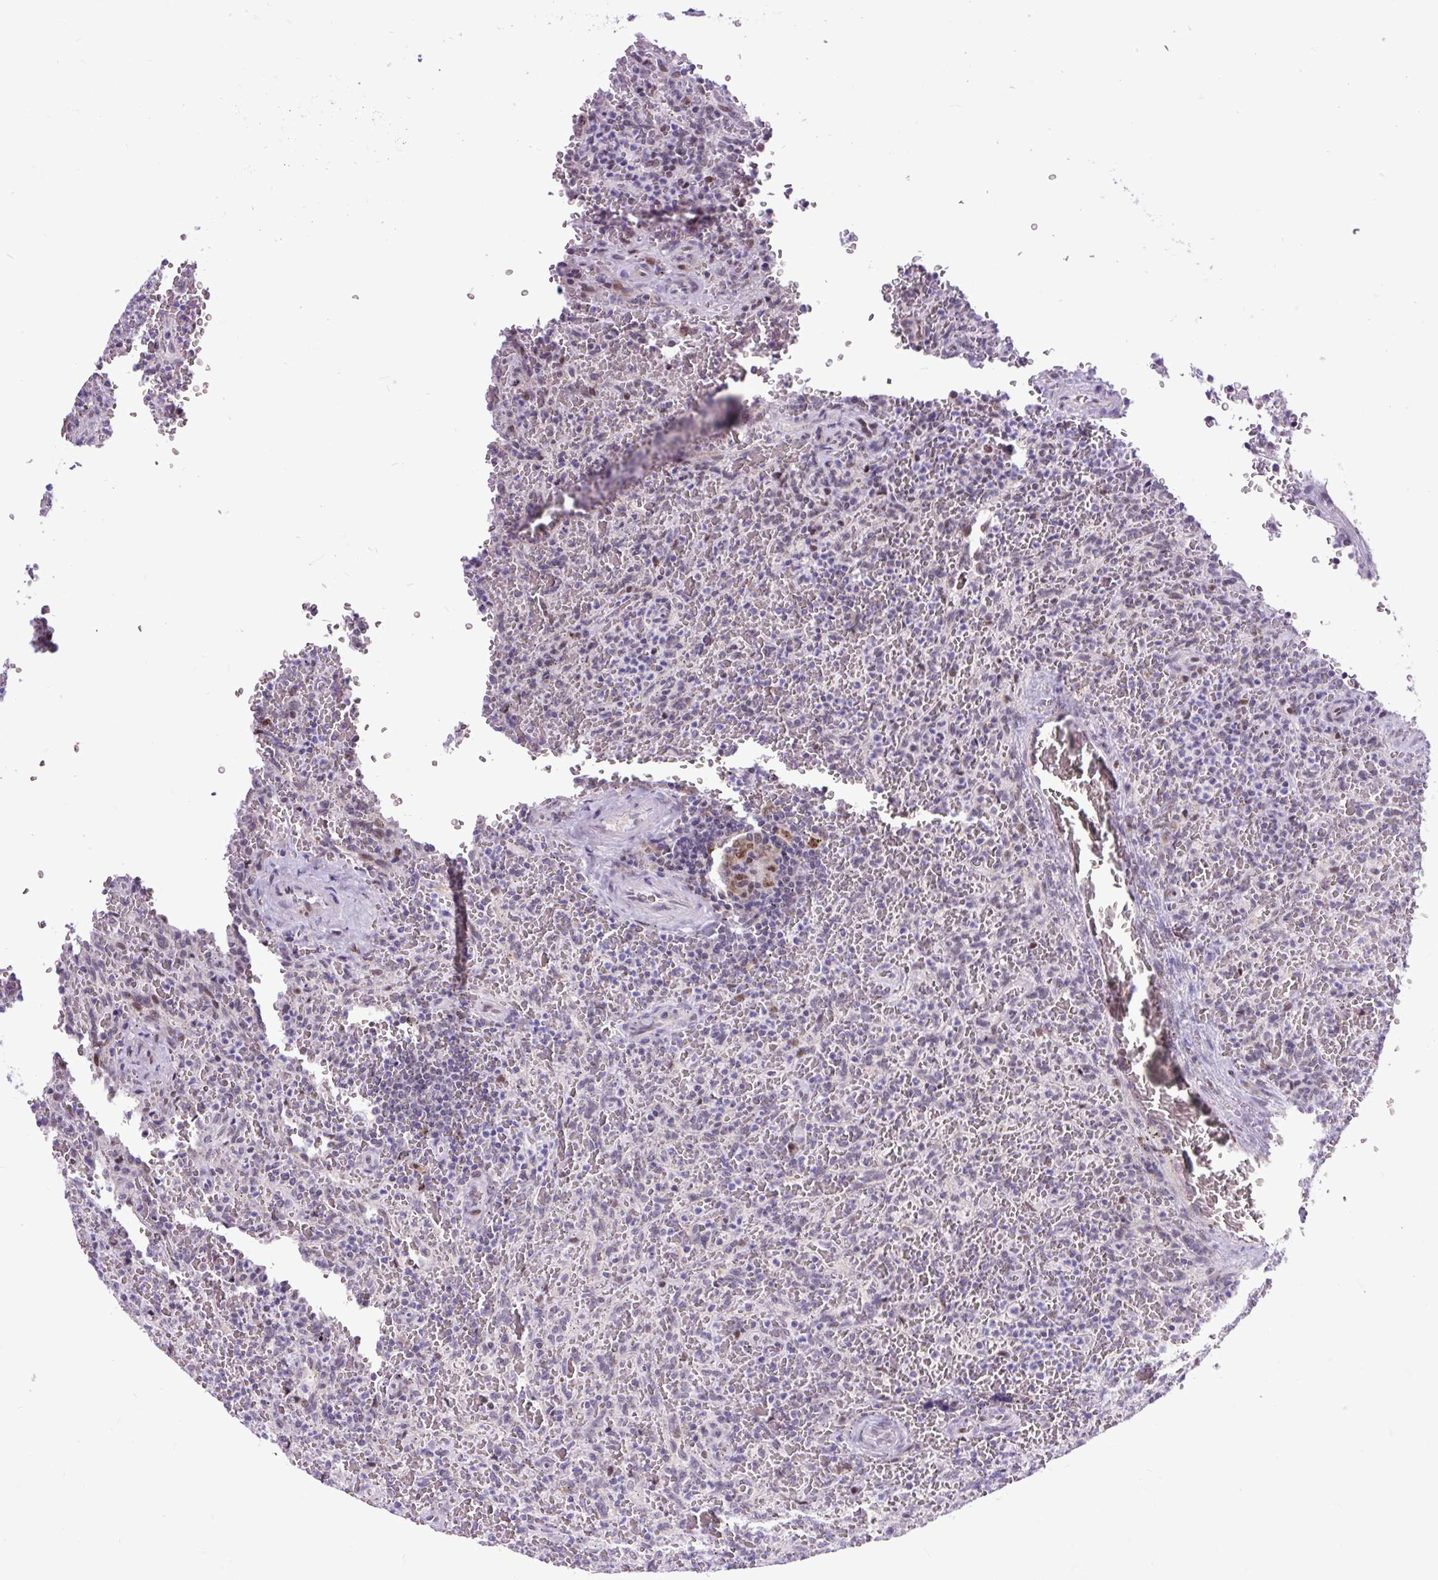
{"staining": {"intensity": "negative", "quantity": "none", "location": "none"}, "tissue": "lymphoma", "cell_type": "Tumor cells", "image_type": "cancer", "snomed": [{"axis": "morphology", "description": "Malignant lymphoma, non-Hodgkin's type, Low grade"}, {"axis": "topography", "description": "Spleen"}], "caption": "Lymphoma stained for a protein using immunohistochemistry exhibits no positivity tumor cells.", "gene": "CLK2", "patient": {"sex": "female", "age": 64}}